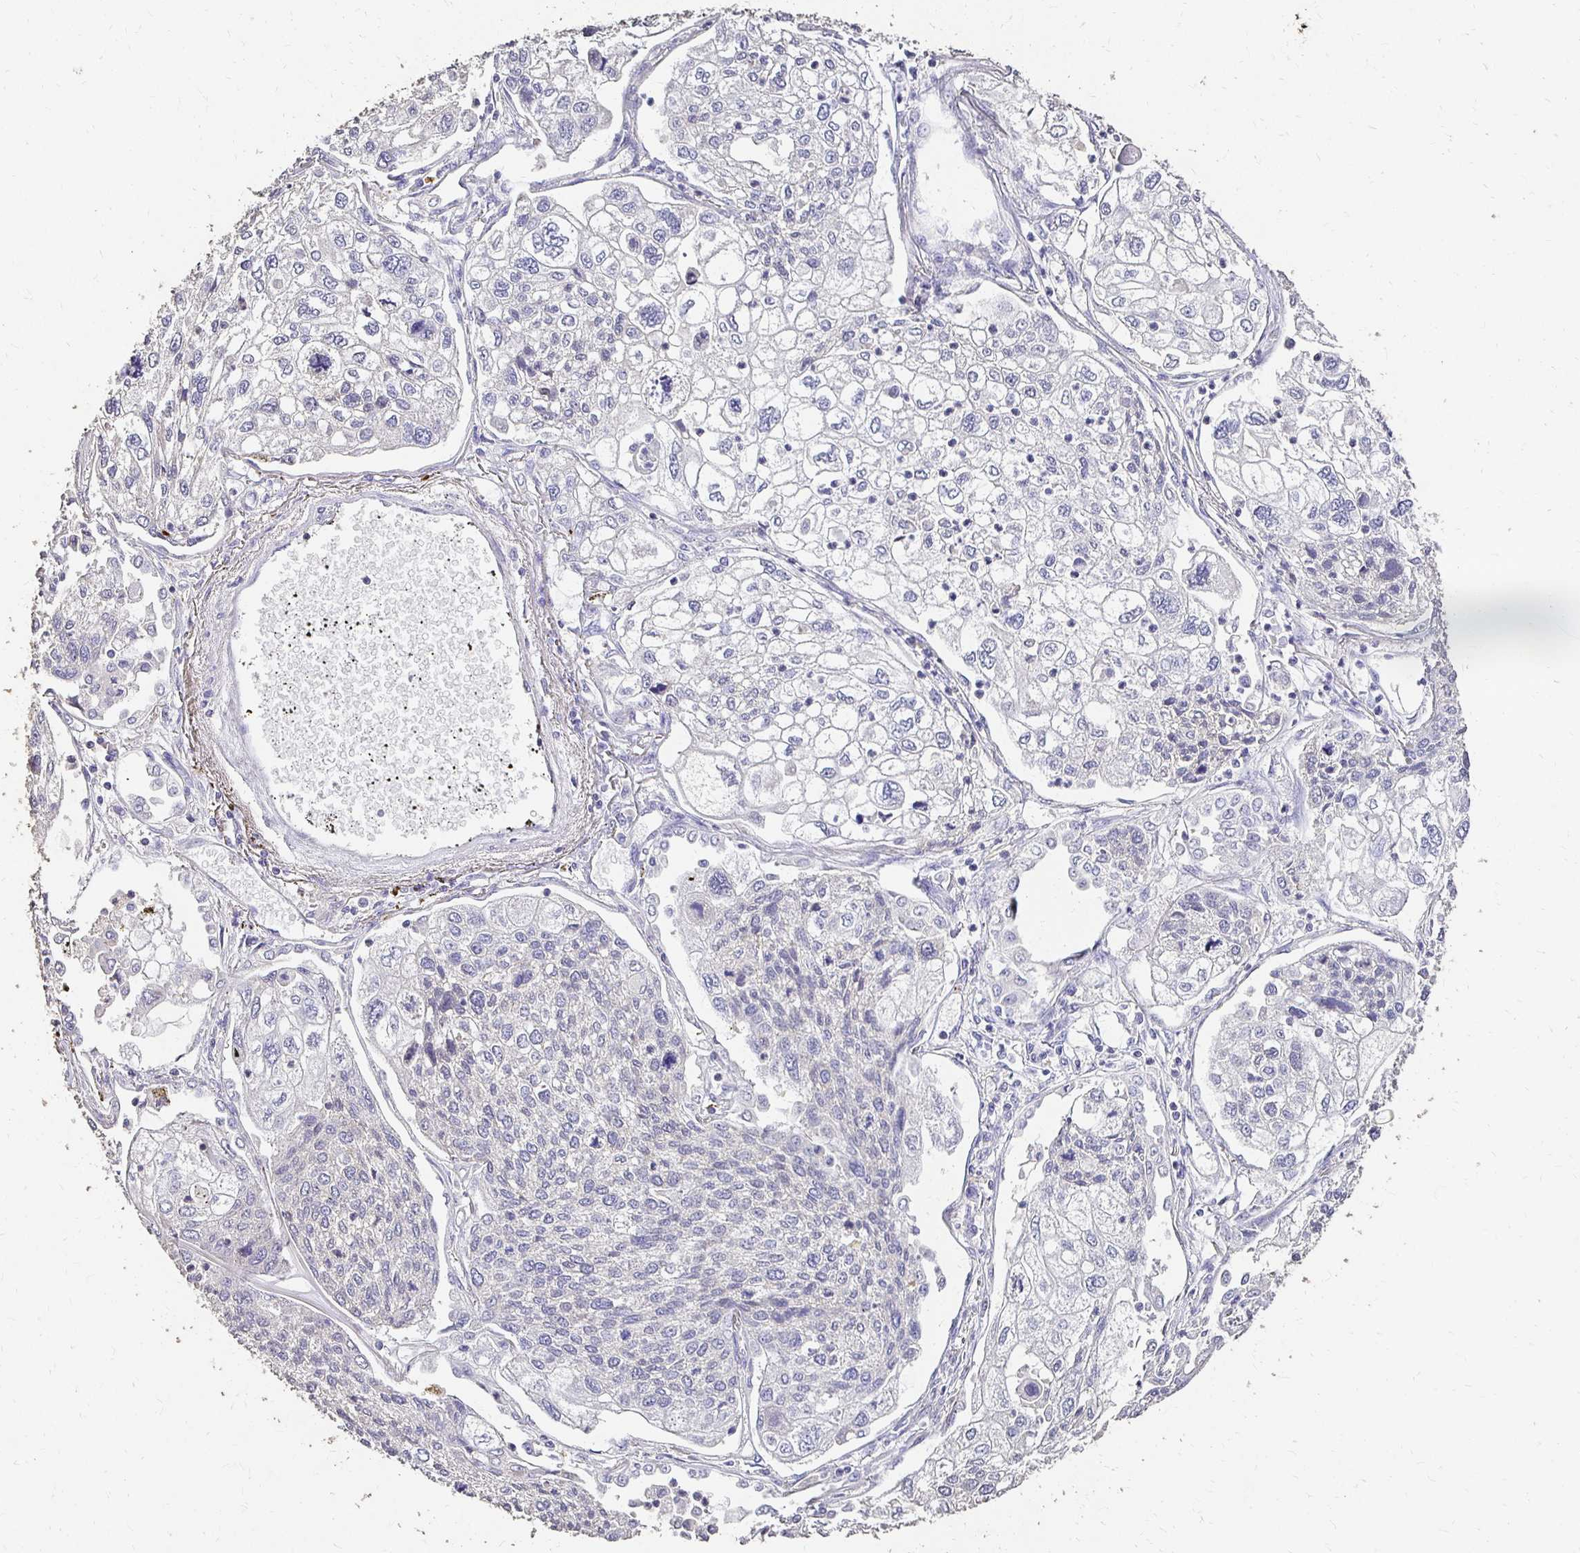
{"staining": {"intensity": "weak", "quantity": "<25%", "location": "cytoplasmic/membranous"}, "tissue": "lung cancer", "cell_type": "Tumor cells", "image_type": "cancer", "snomed": [{"axis": "morphology", "description": "Squamous cell carcinoma, NOS"}, {"axis": "topography", "description": "Lung"}], "caption": "Human lung cancer stained for a protein using immunohistochemistry (IHC) exhibits no expression in tumor cells.", "gene": "UGT1A6", "patient": {"sex": "male", "age": 74}}